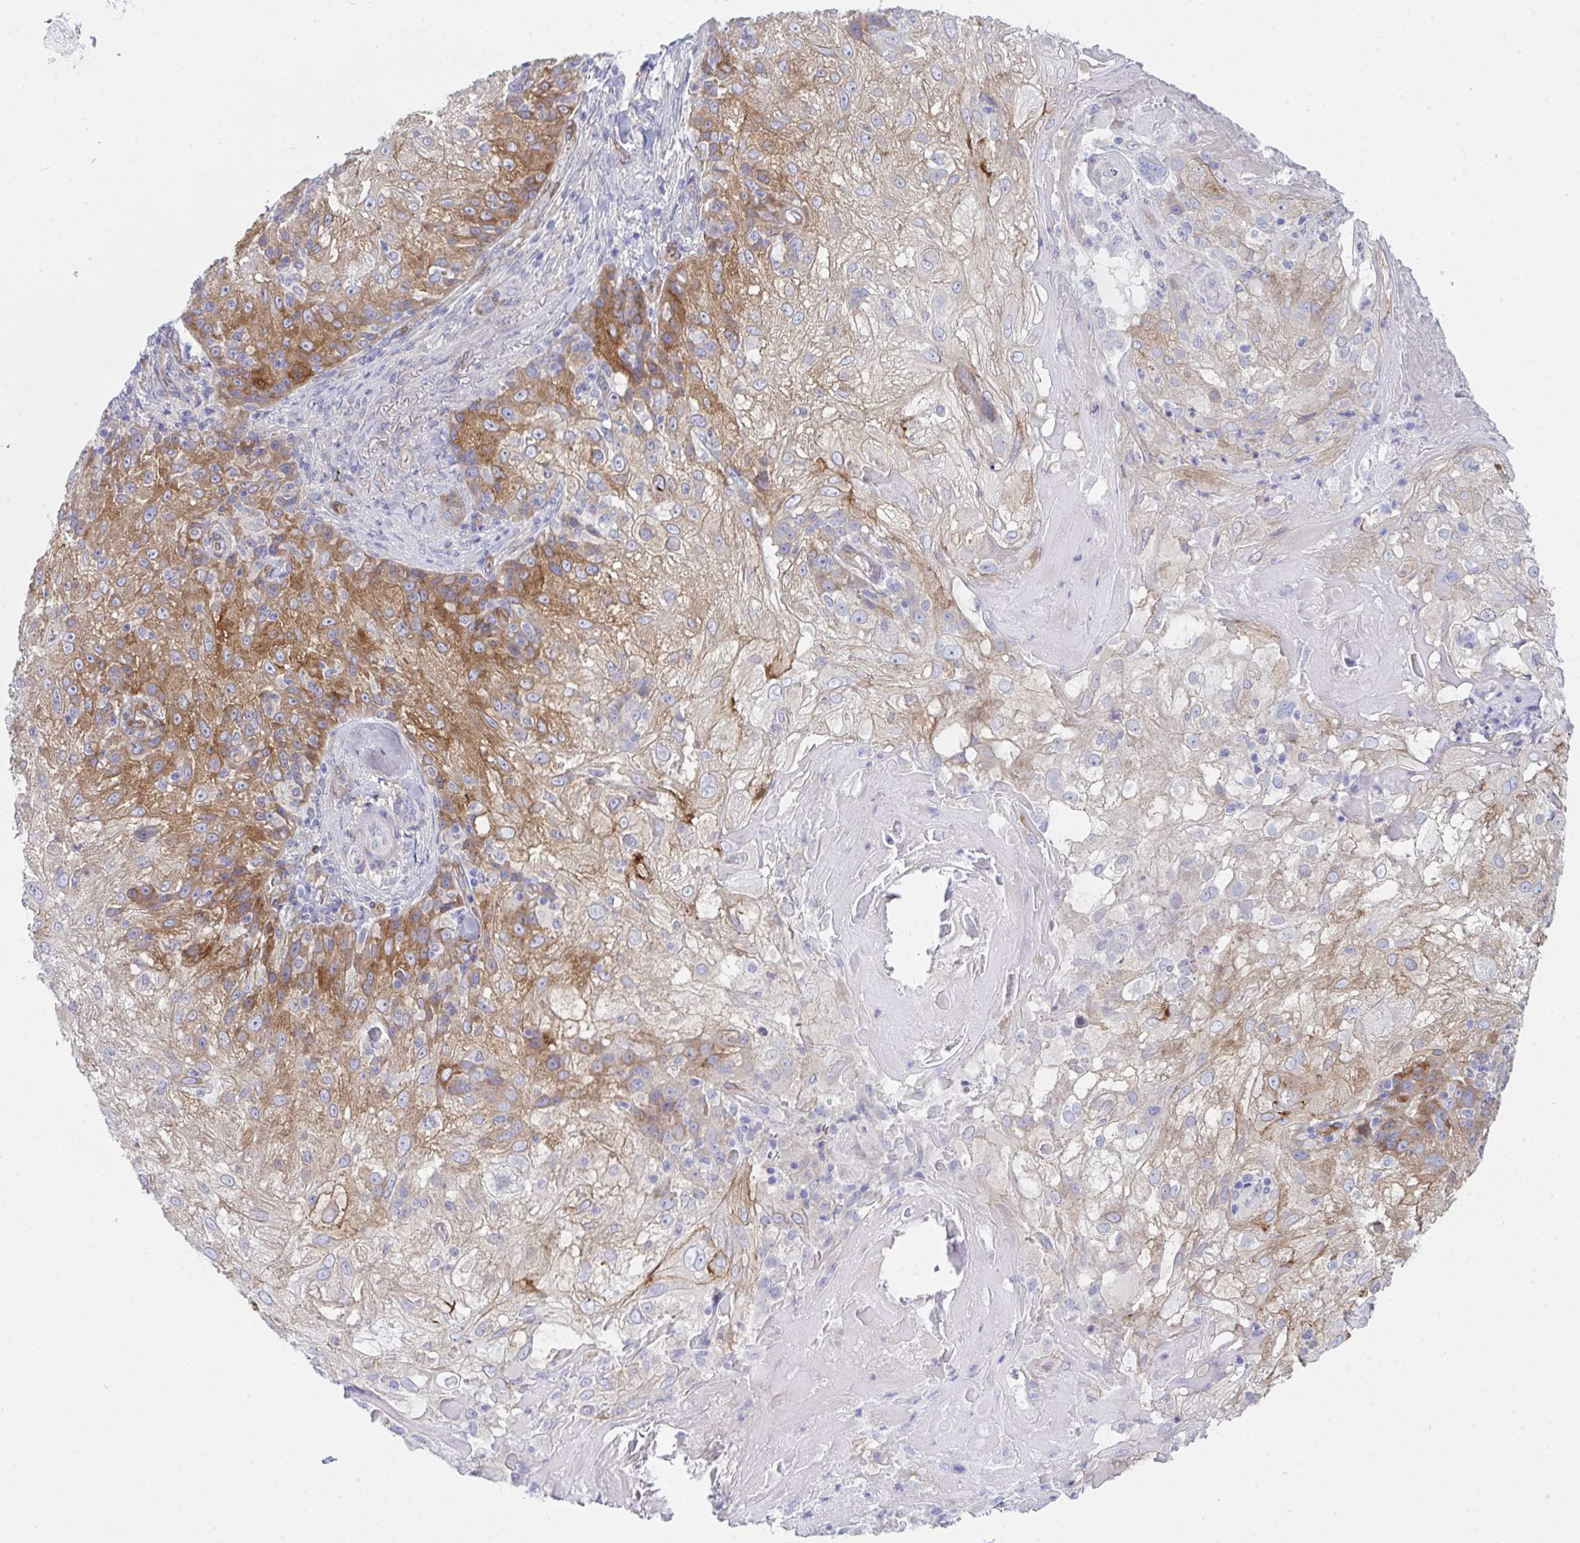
{"staining": {"intensity": "moderate", "quantity": "25%-75%", "location": "cytoplasmic/membranous"}, "tissue": "skin cancer", "cell_type": "Tumor cells", "image_type": "cancer", "snomed": [{"axis": "morphology", "description": "Normal tissue, NOS"}, {"axis": "morphology", "description": "Squamous cell carcinoma, NOS"}, {"axis": "topography", "description": "Skin"}], "caption": "Immunohistochemical staining of human squamous cell carcinoma (skin) reveals medium levels of moderate cytoplasmic/membranous positivity in approximately 25%-75% of tumor cells. The protein is shown in brown color, while the nuclei are stained blue.", "gene": "GAB1", "patient": {"sex": "female", "age": 83}}